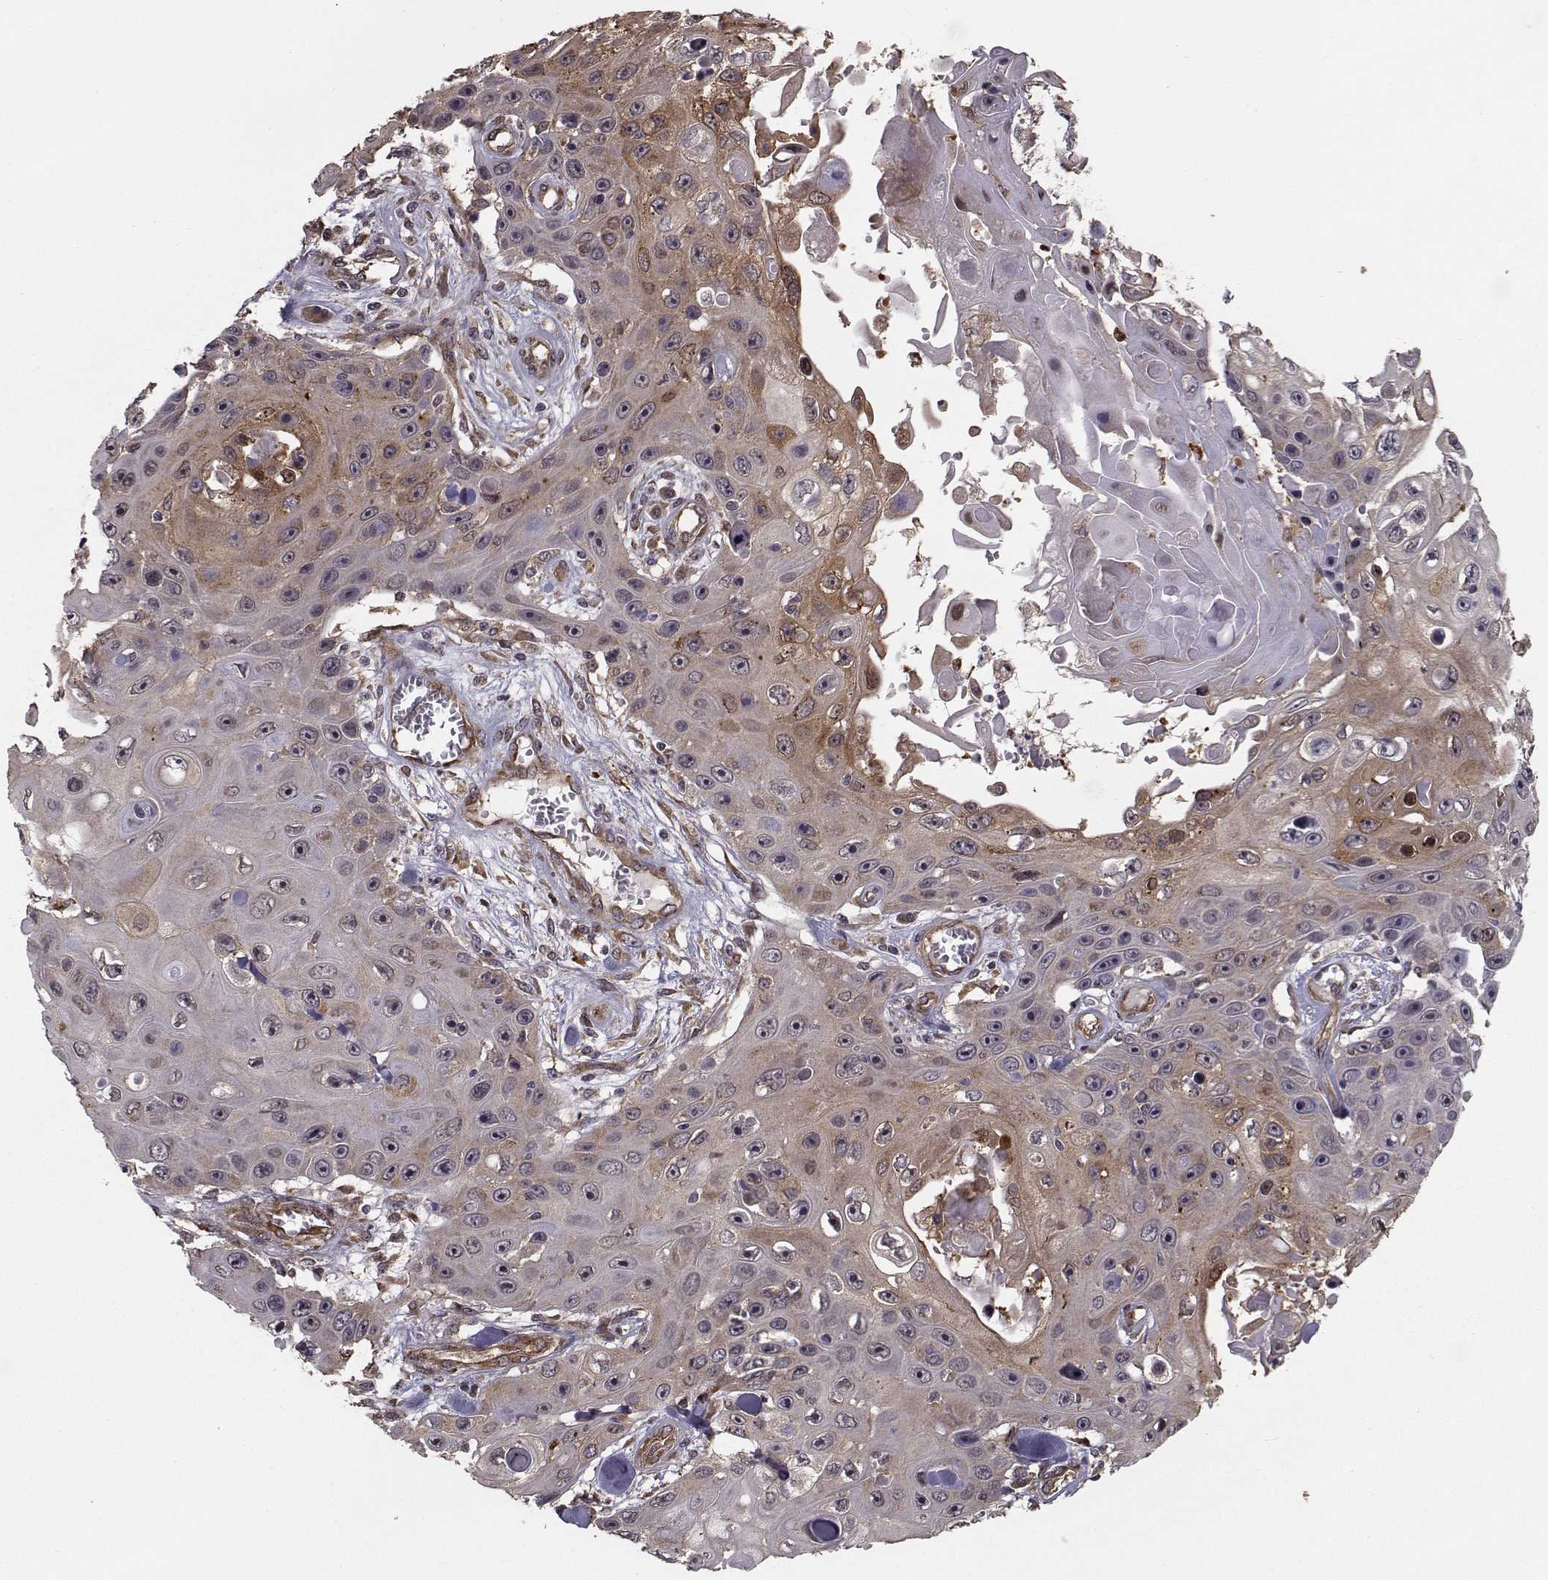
{"staining": {"intensity": "weak", "quantity": ">75%", "location": "cytoplasmic/membranous"}, "tissue": "skin cancer", "cell_type": "Tumor cells", "image_type": "cancer", "snomed": [{"axis": "morphology", "description": "Squamous cell carcinoma, NOS"}, {"axis": "topography", "description": "Skin"}], "caption": "The immunohistochemical stain labels weak cytoplasmic/membranous positivity in tumor cells of skin cancer tissue. (DAB (3,3'-diaminobenzidine) = brown stain, brightfield microscopy at high magnification).", "gene": "TRIP10", "patient": {"sex": "male", "age": 82}}